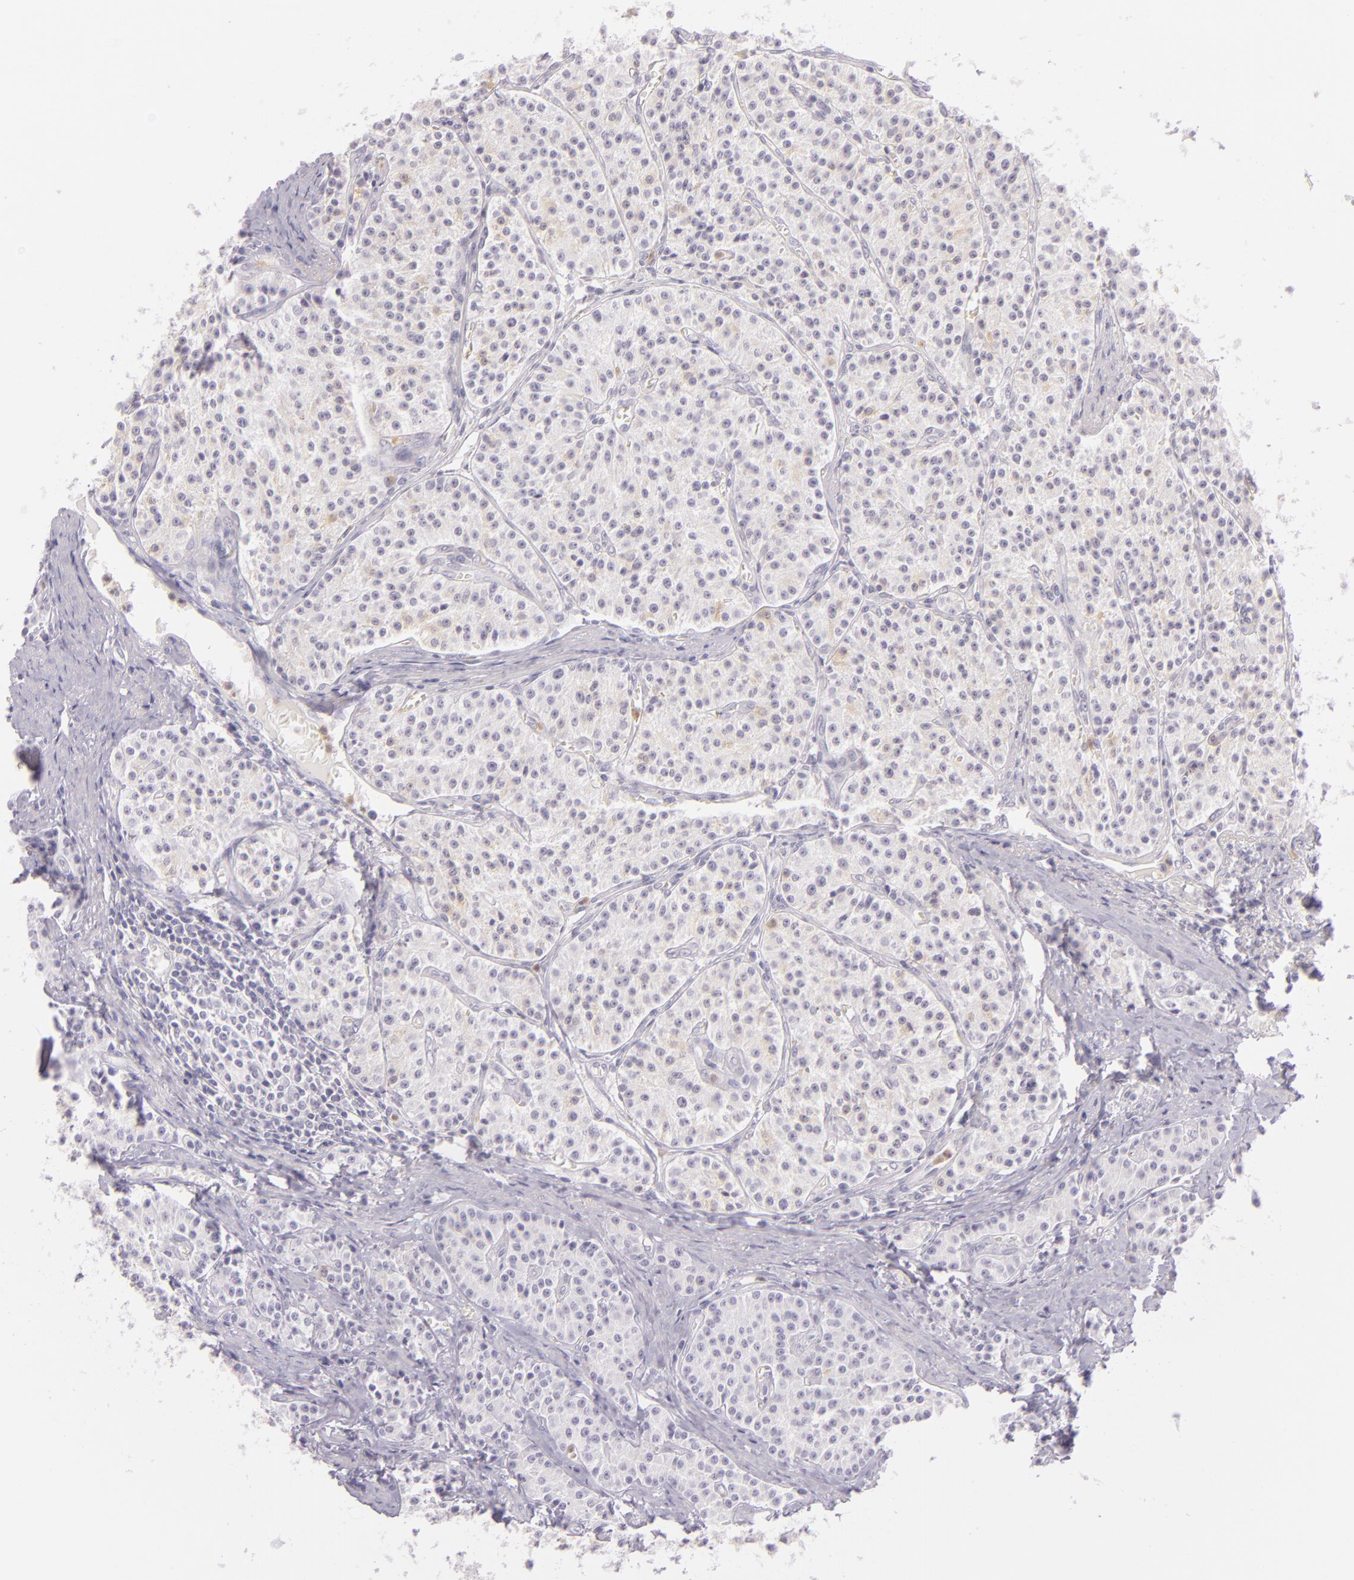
{"staining": {"intensity": "negative", "quantity": "none", "location": "none"}, "tissue": "carcinoid", "cell_type": "Tumor cells", "image_type": "cancer", "snomed": [{"axis": "morphology", "description": "Carcinoid, malignant, NOS"}, {"axis": "topography", "description": "Stomach"}], "caption": "This micrograph is of carcinoid stained with IHC to label a protein in brown with the nuclei are counter-stained blue. There is no expression in tumor cells.", "gene": "CBS", "patient": {"sex": "female", "age": 76}}